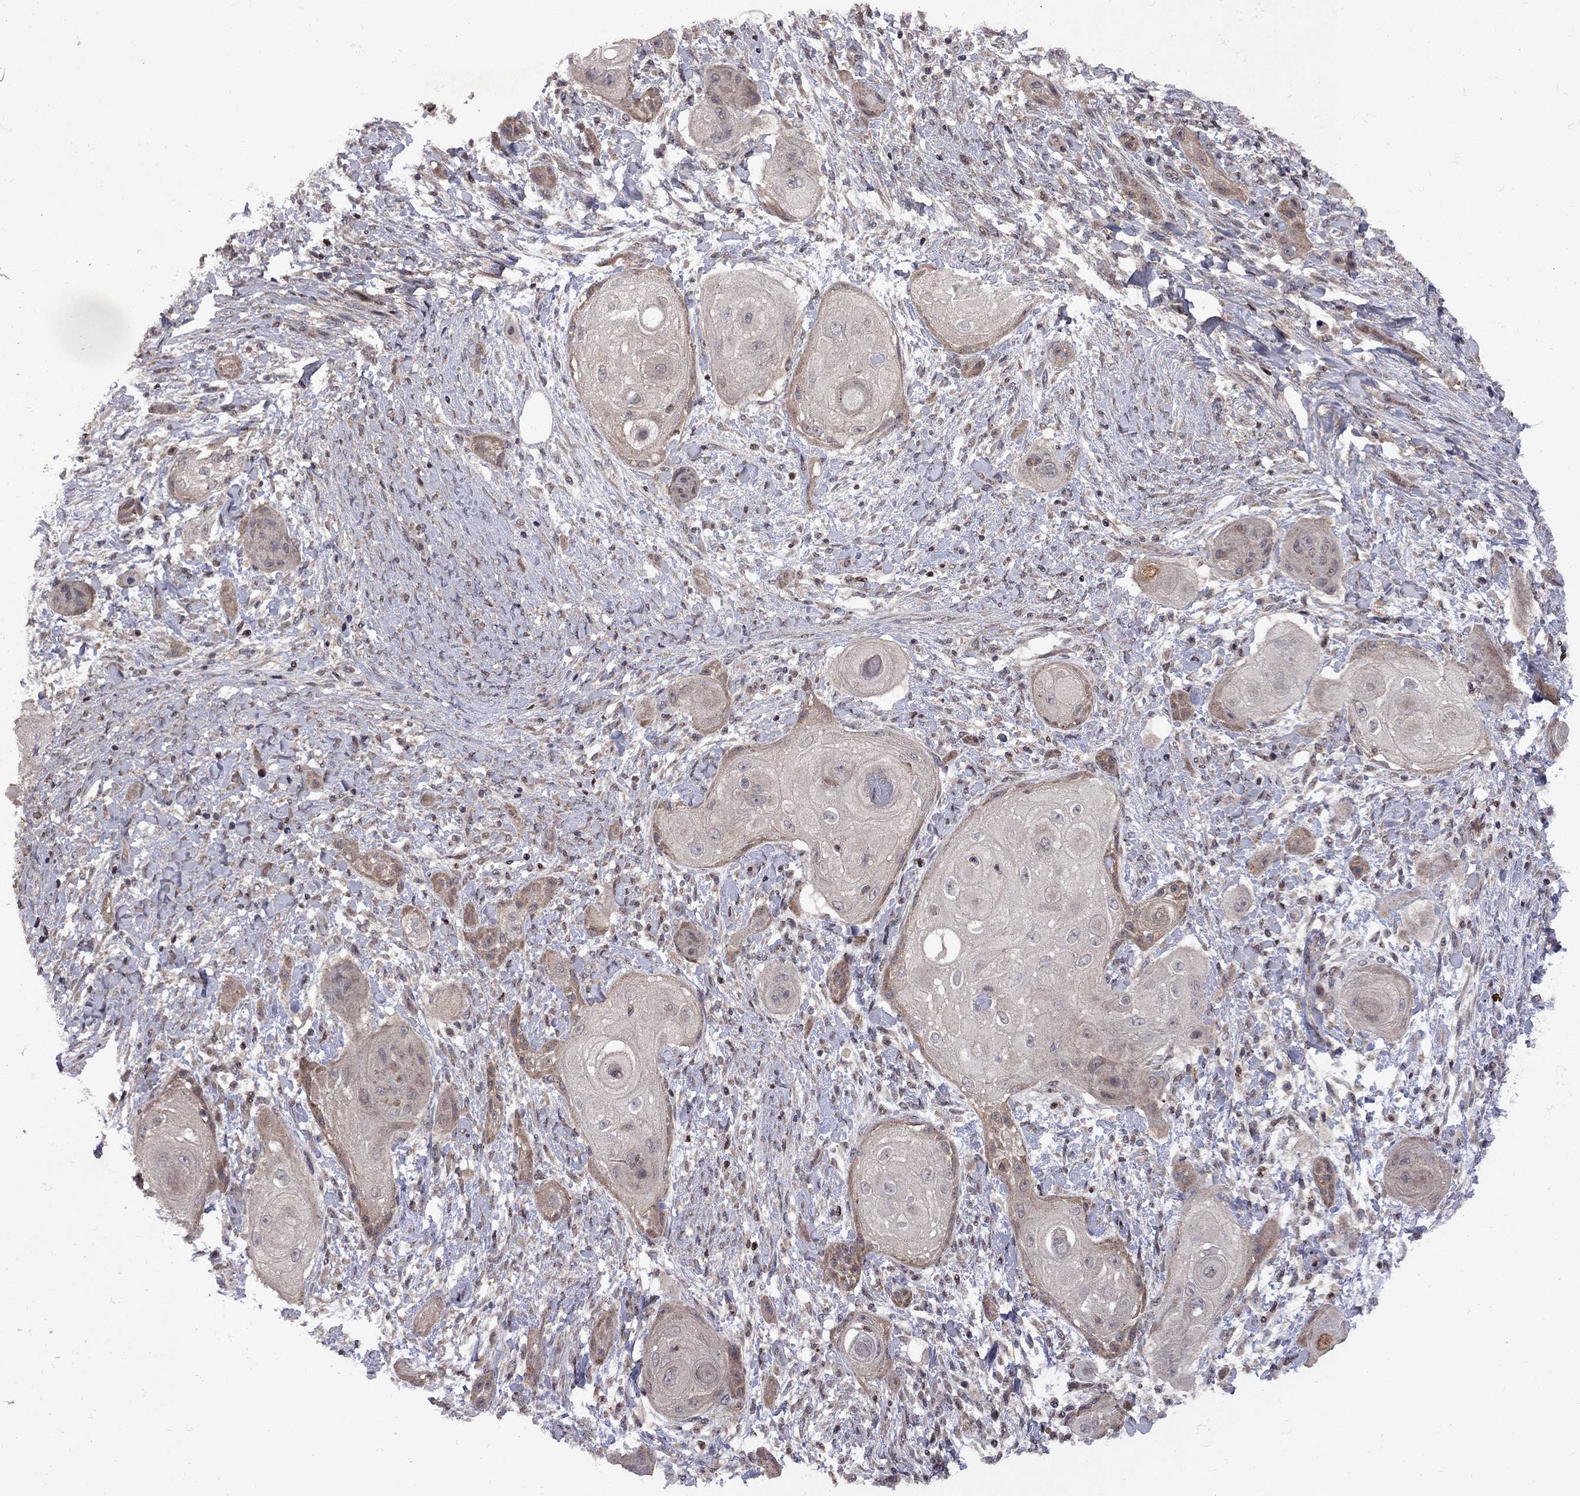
{"staining": {"intensity": "negative", "quantity": "none", "location": "none"}, "tissue": "skin cancer", "cell_type": "Tumor cells", "image_type": "cancer", "snomed": [{"axis": "morphology", "description": "Squamous cell carcinoma, NOS"}, {"axis": "topography", "description": "Skin"}], "caption": "Skin cancer (squamous cell carcinoma) was stained to show a protein in brown. There is no significant positivity in tumor cells.", "gene": "IPP", "patient": {"sex": "male", "age": 62}}